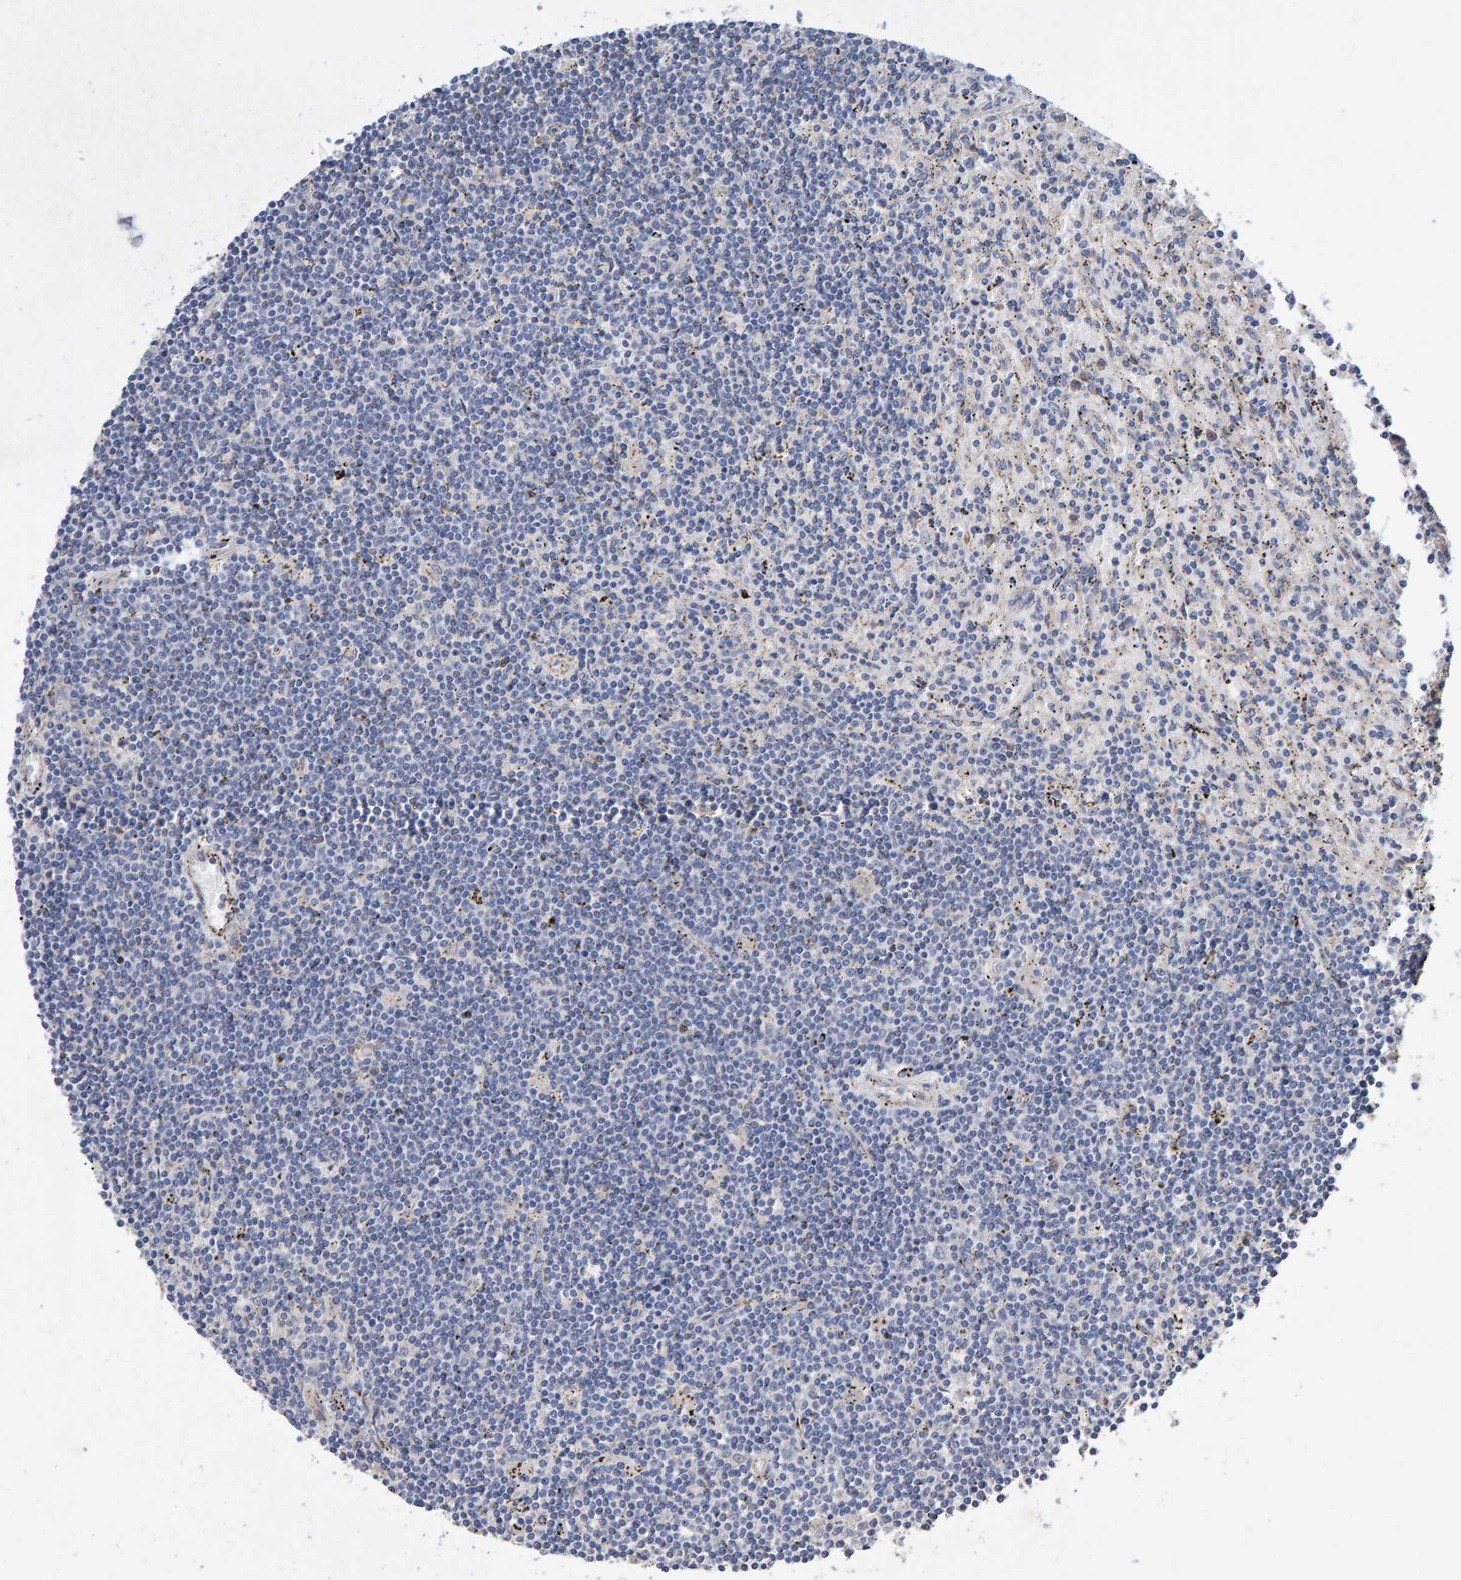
{"staining": {"intensity": "negative", "quantity": "none", "location": "none"}, "tissue": "lymphoma", "cell_type": "Tumor cells", "image_type": "cancer", "snomed": [{"axis": "morphology", "description": "Malignant lymphoma, non-Hodgkin's type, Low grade"}, {"axis": "topography", "description": "Spleen"}], "caption": "Lymphoma was stained to show a protein in brown. There is no significant positivity in tumor cells.", "gene": "EFR3A", "patient": {"sex": "male", "age": 76}}